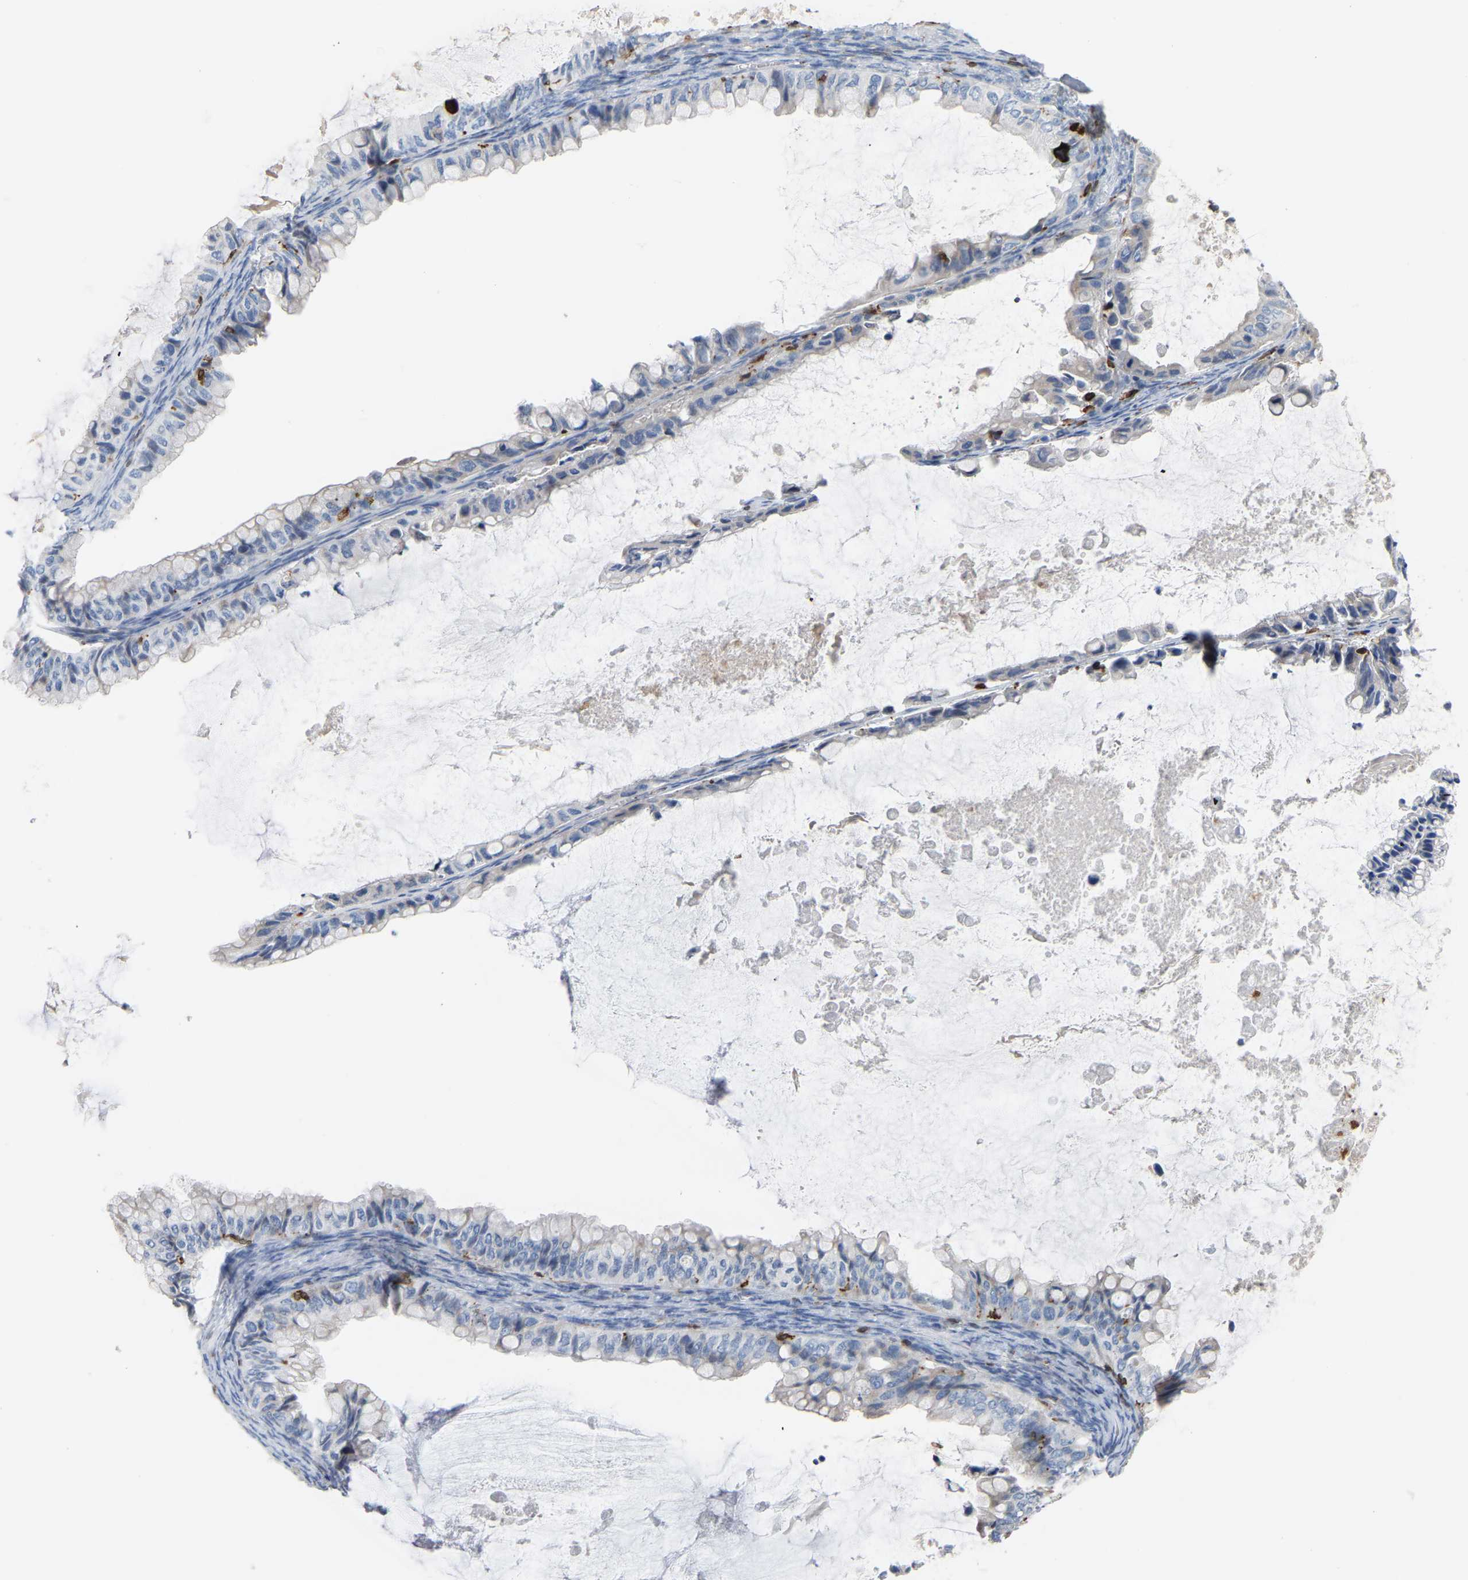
{"staining": {"intensity": "negative", "quantity": "none", "location": "none"}, "tissue": "ovarian cancer", "cell_type": "Tumor cells", "image_type": "cancer", "snomed": [{"axis": "morphology", "description": "Cystadenocarcinoma, mucinous, NOS"}, {"axis": "topography", "description": "Ovary"}], "caption": "A high-resolution image shows IHC staining of ovarian cancer, which demonstrates no significant expression in tumor cells. (DAB (3,3'-diaminobenzidine) immunohistochemistry with hematoxylin counter stain).", "gene": "PTGS1", "patient": {"sex": "female", "age": 80}}